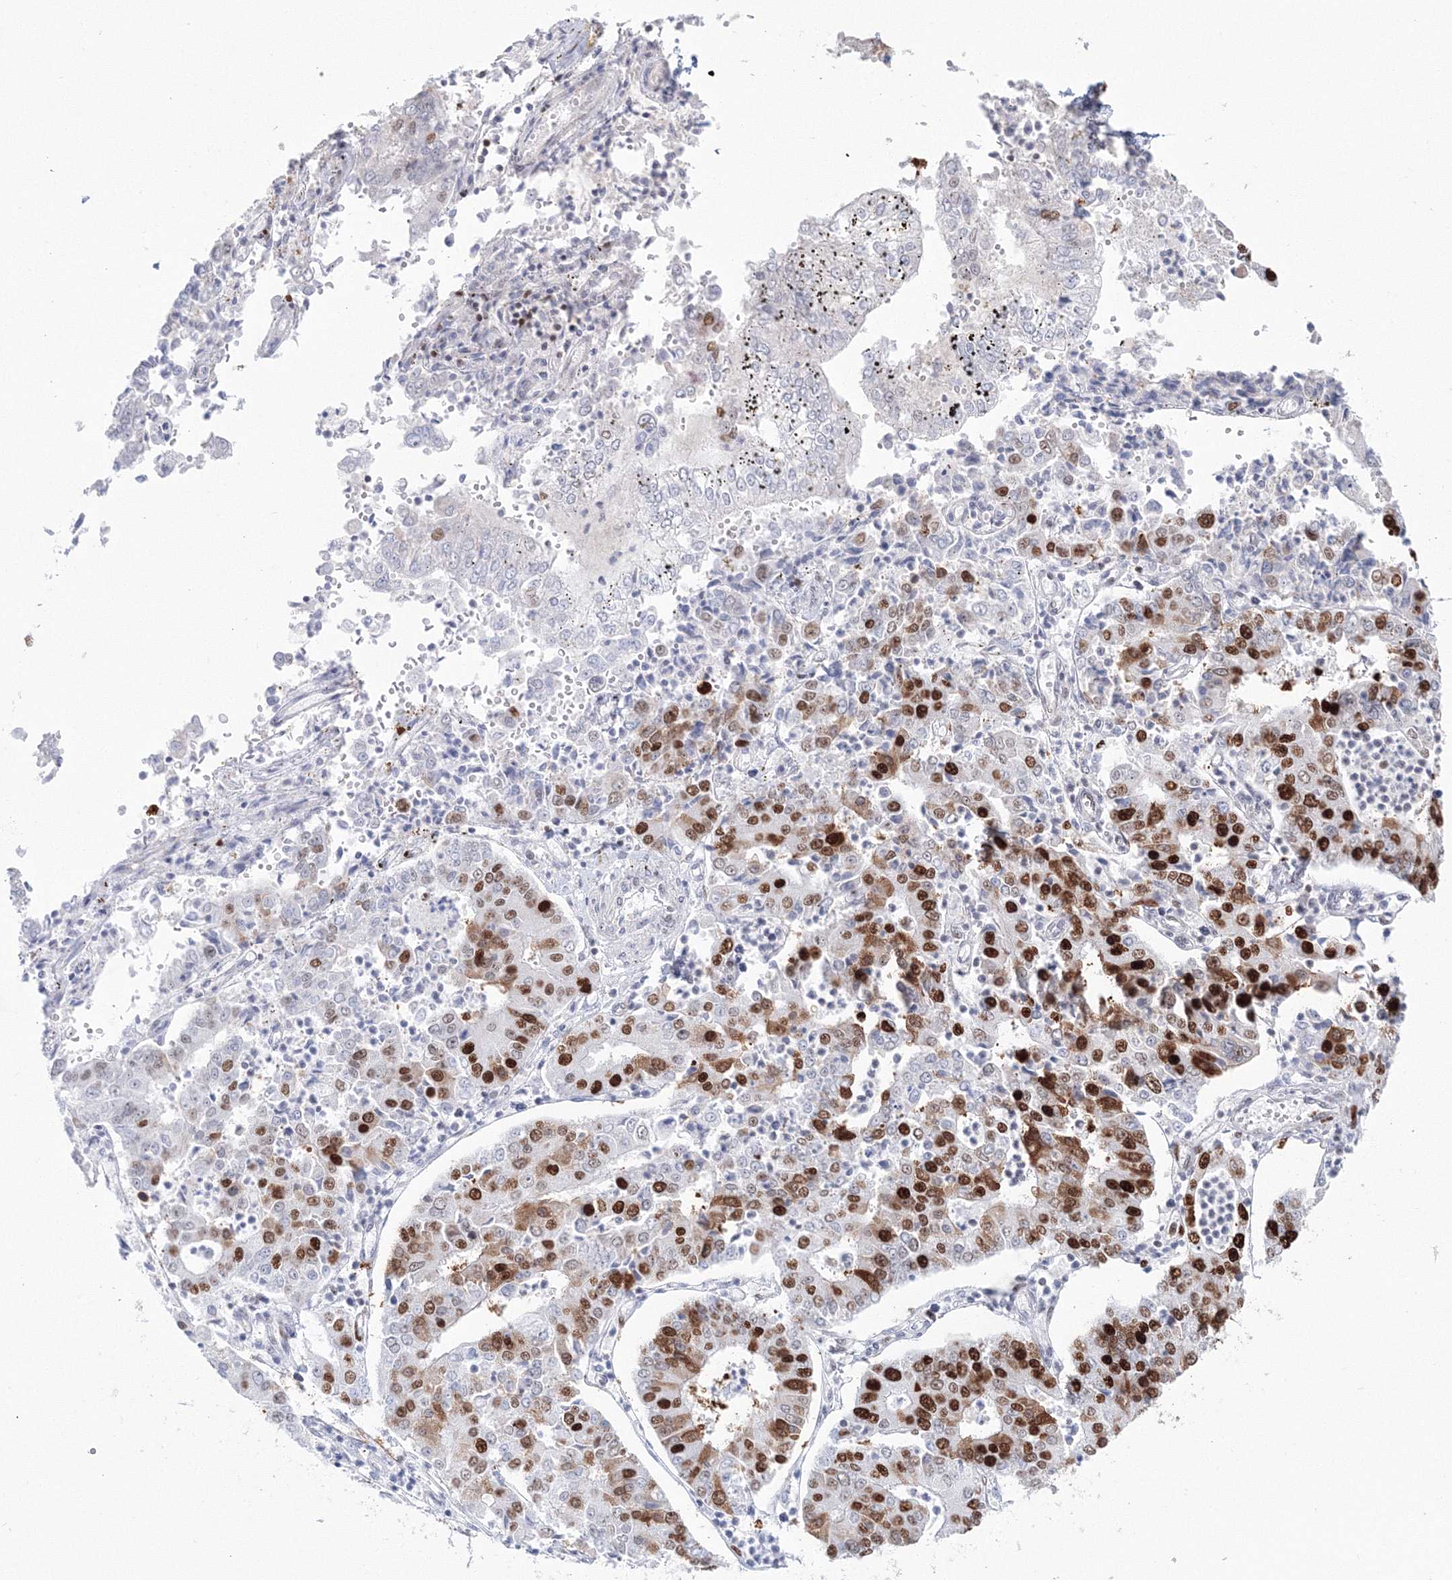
{"staining": {"intensity": "strong", "quantity": "<25%", "location": "nuclear"}, "tissue": "stomach cancer", "cell_type": "Tumor cells", "image_type": "cancer", "snomed": [{"axis": "morphology", "description": "Adenocarcinoma, NOS"}, {"axis": "topography", "description": "Stomach"}], "caption": "High-power microscopy captured an immunohistochemistry image of stomach cancer (adenocarcinoma), revealing strong nuclear expression in about <25% of tumor cells. Nuclei are stained in blue.", "gene": "LIG1", "patient": {"sex": "male", "age": 76}}